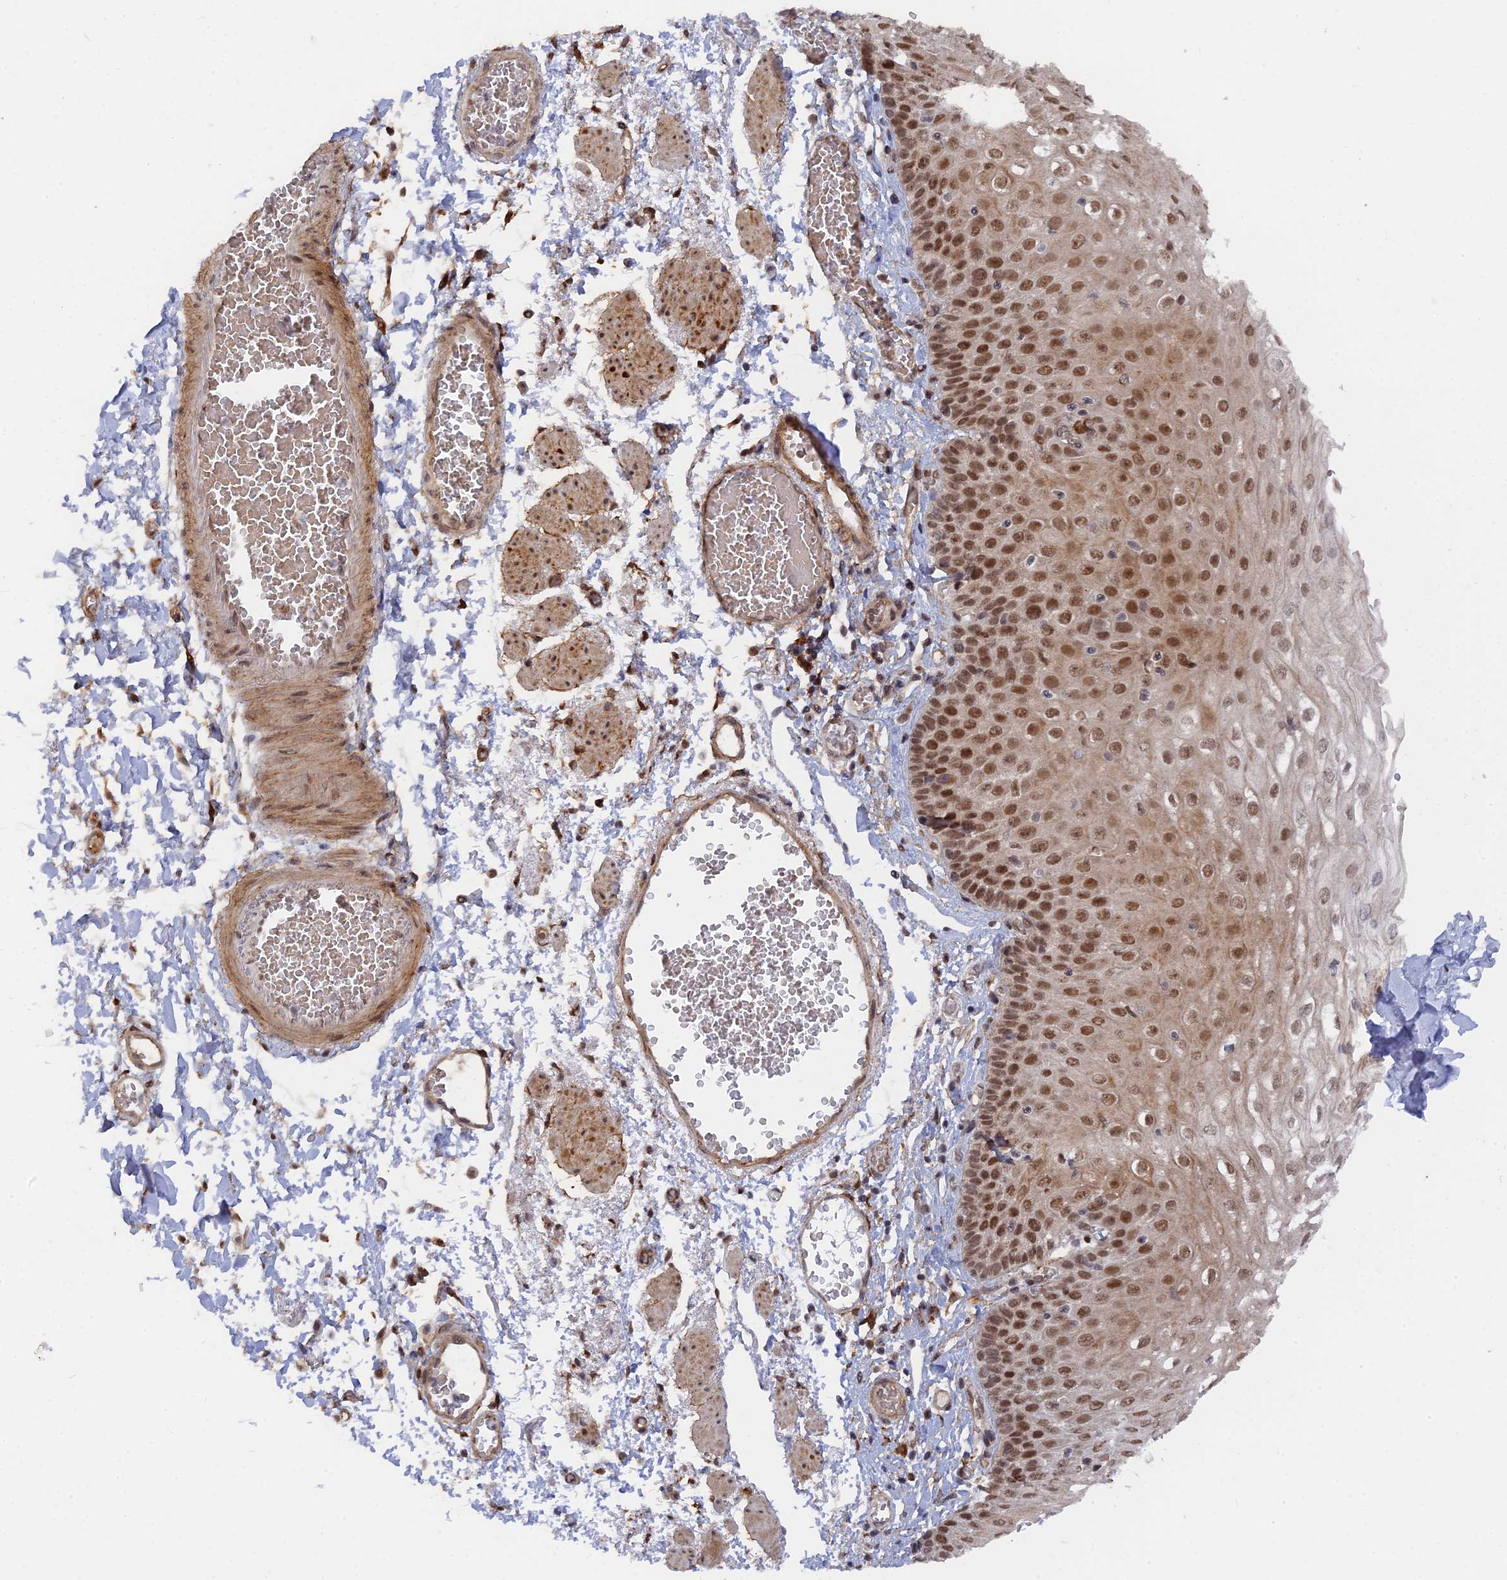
{"staining": {"intensity": "strong", "quantity": ">75%", "location": "cytoplasmic/membranous,nuclear"}, "tissue": "esophagus", "cell_type": "Squamous epithelial cells", "image_type": "normal", "snomed": [{"axis": "morphology", "description": "Normal tissue, NOS"}, {"axis": "topography", "description": "Esophagus"}], "caption": "DAB (3,3'-diaminobenzidine) immunohistochemical staining of normal esophagus shows strong cytoplasmic/membranous,nuclear protein positivity in about >75% of squamous epithelial cells. (brown staining indicates protein expression, while blue staining denotes nuclei).", "gene": "CCDC85A", "patient": {"sex": "male", "age": 81}}